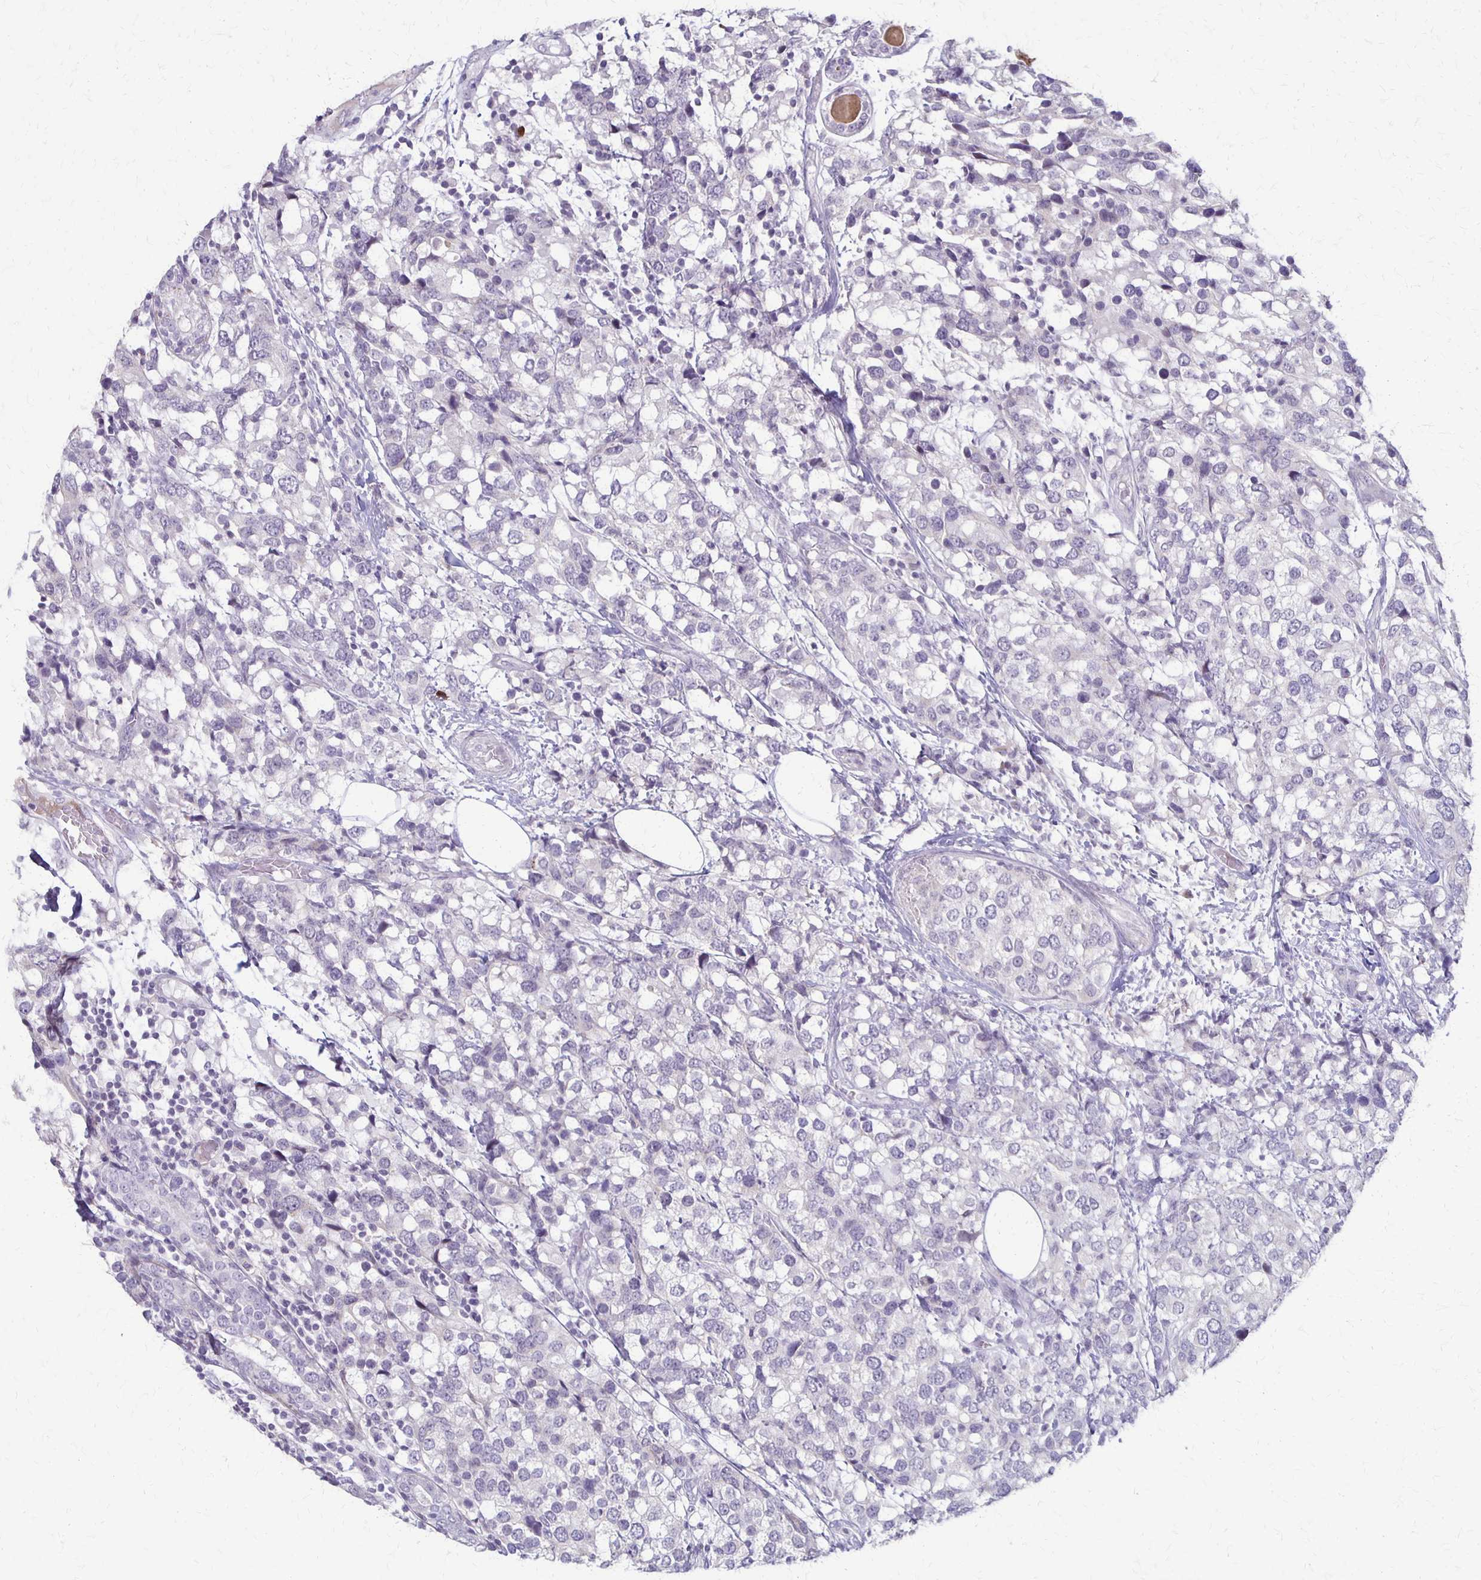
{"staining": {"intensity": "negative", "quantity": "none", "location": "none"}, "tissue": "breast cancer", "cell_type": "Tumor cells", "image_type": "cancer", "snomed": [{"axis": "morphology", "description": "Lobular carcinoma"}, {"axis": "topography", "description": "Breast"}], "caption": "There is no significant expression in tumor cells of breast cancer (lobular carcinoma). (Stains: DAB IHC with hematoxylin counter stain, Microscopy: brightfield microscopy at high magnification).", "gene": "SLC35E2B", "patient": {"sex": "female", "age": 59}}